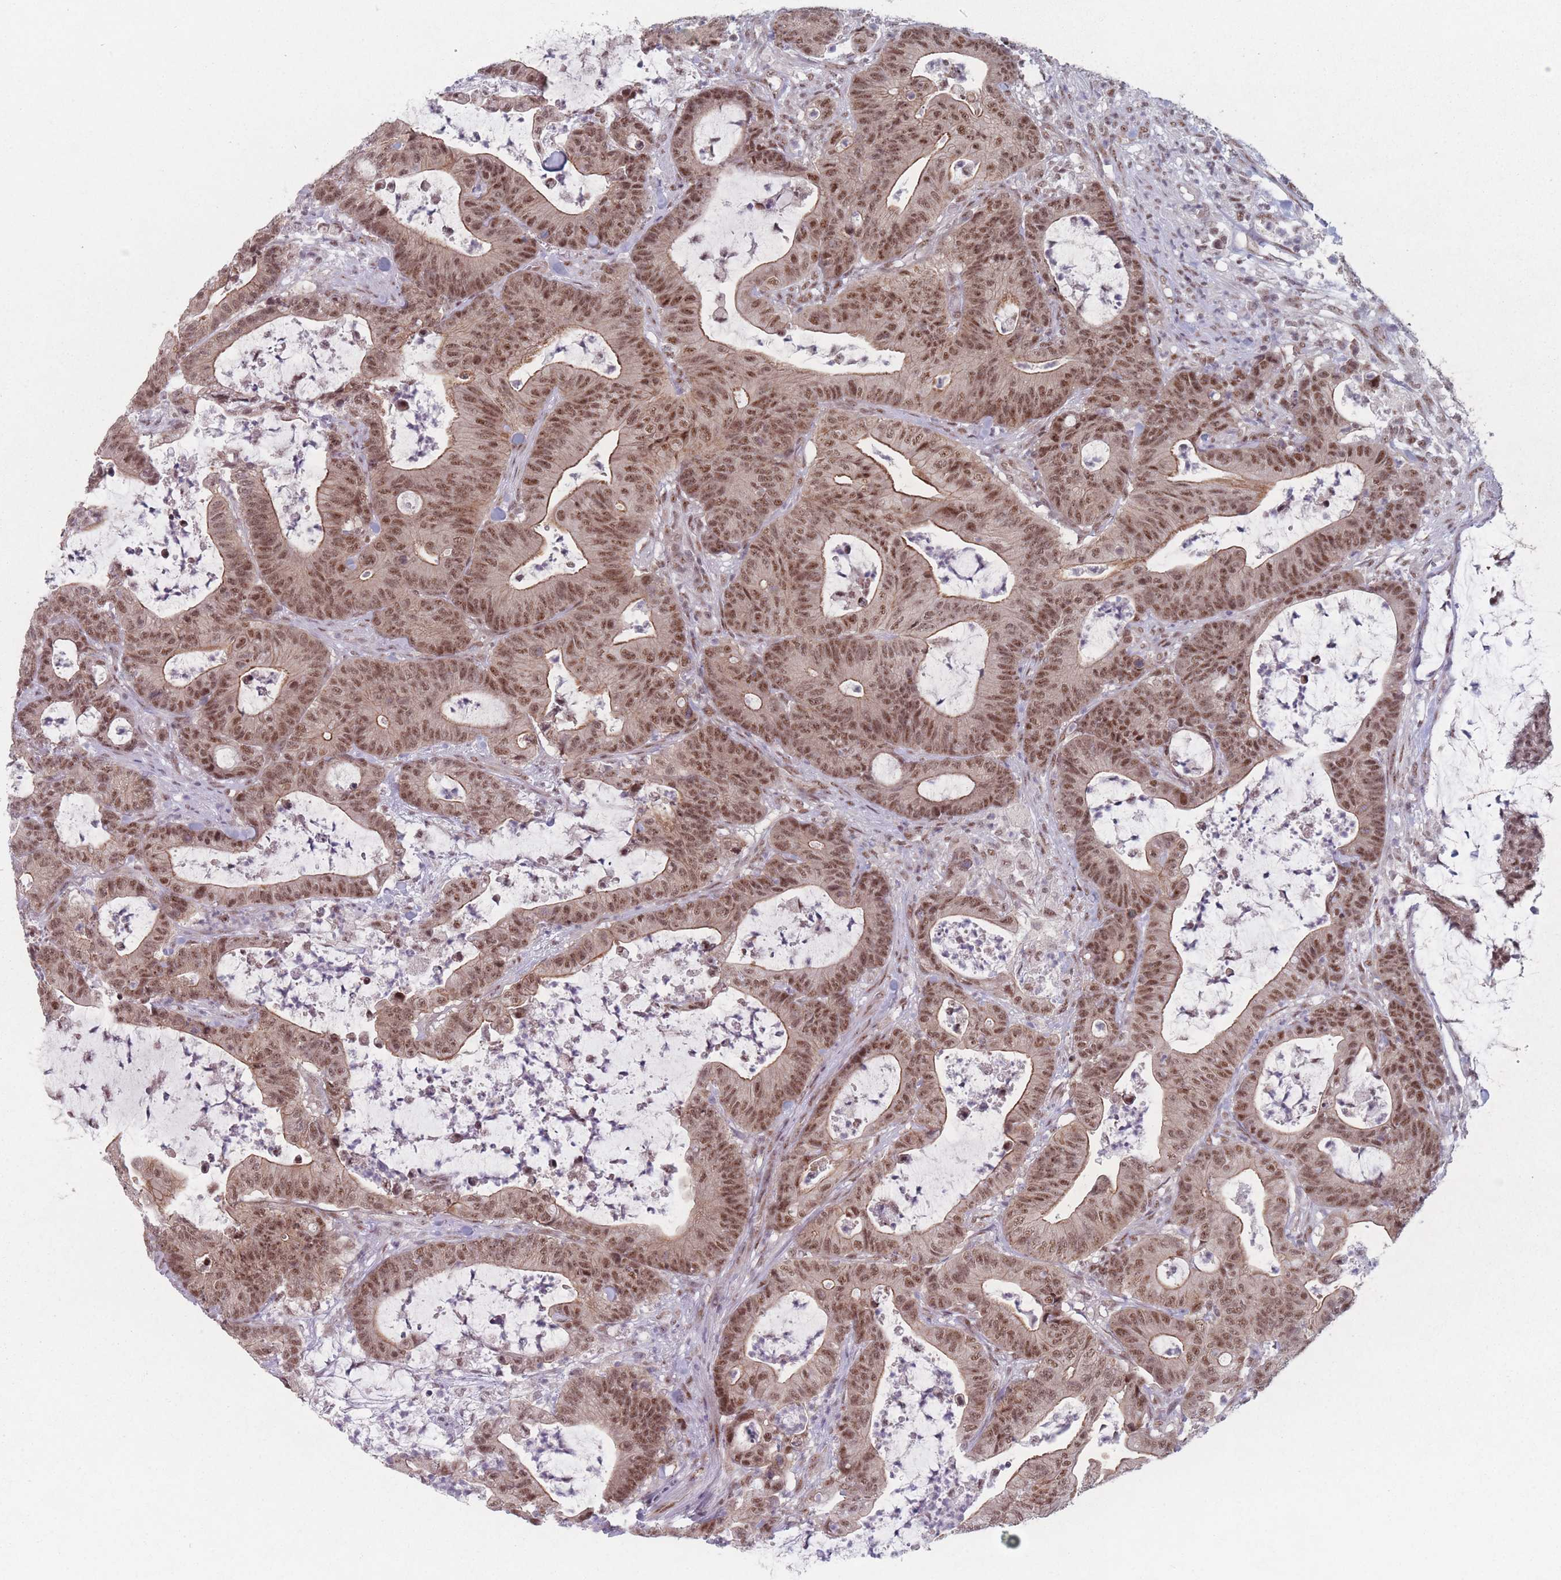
{"staining": {"intensity": "moderate", "quantity": ">75%", "location": "nuclear"}, "tissue": "colorectal cancer", "cell_type": "Tumor cells", "image_type": "cancer", "snomed": [{"axis": "morphology", "description": "Adenocarcinoma, NOS"}, {"axis": "topography", "description": "Colon"}], "caption": "Immunohistochemistry (IHC) histopathology image of neoplastic tissue: human colorectal adenocarcinoma stained using immunohistochemistry (IHC) displays medium levels of moderate protein expression localized specifically in the nuclear of tumor cells, appearing as a nuclear brown color.", "gene": "ZC3H14", "patient": {"sex": "female", "age": 84}}